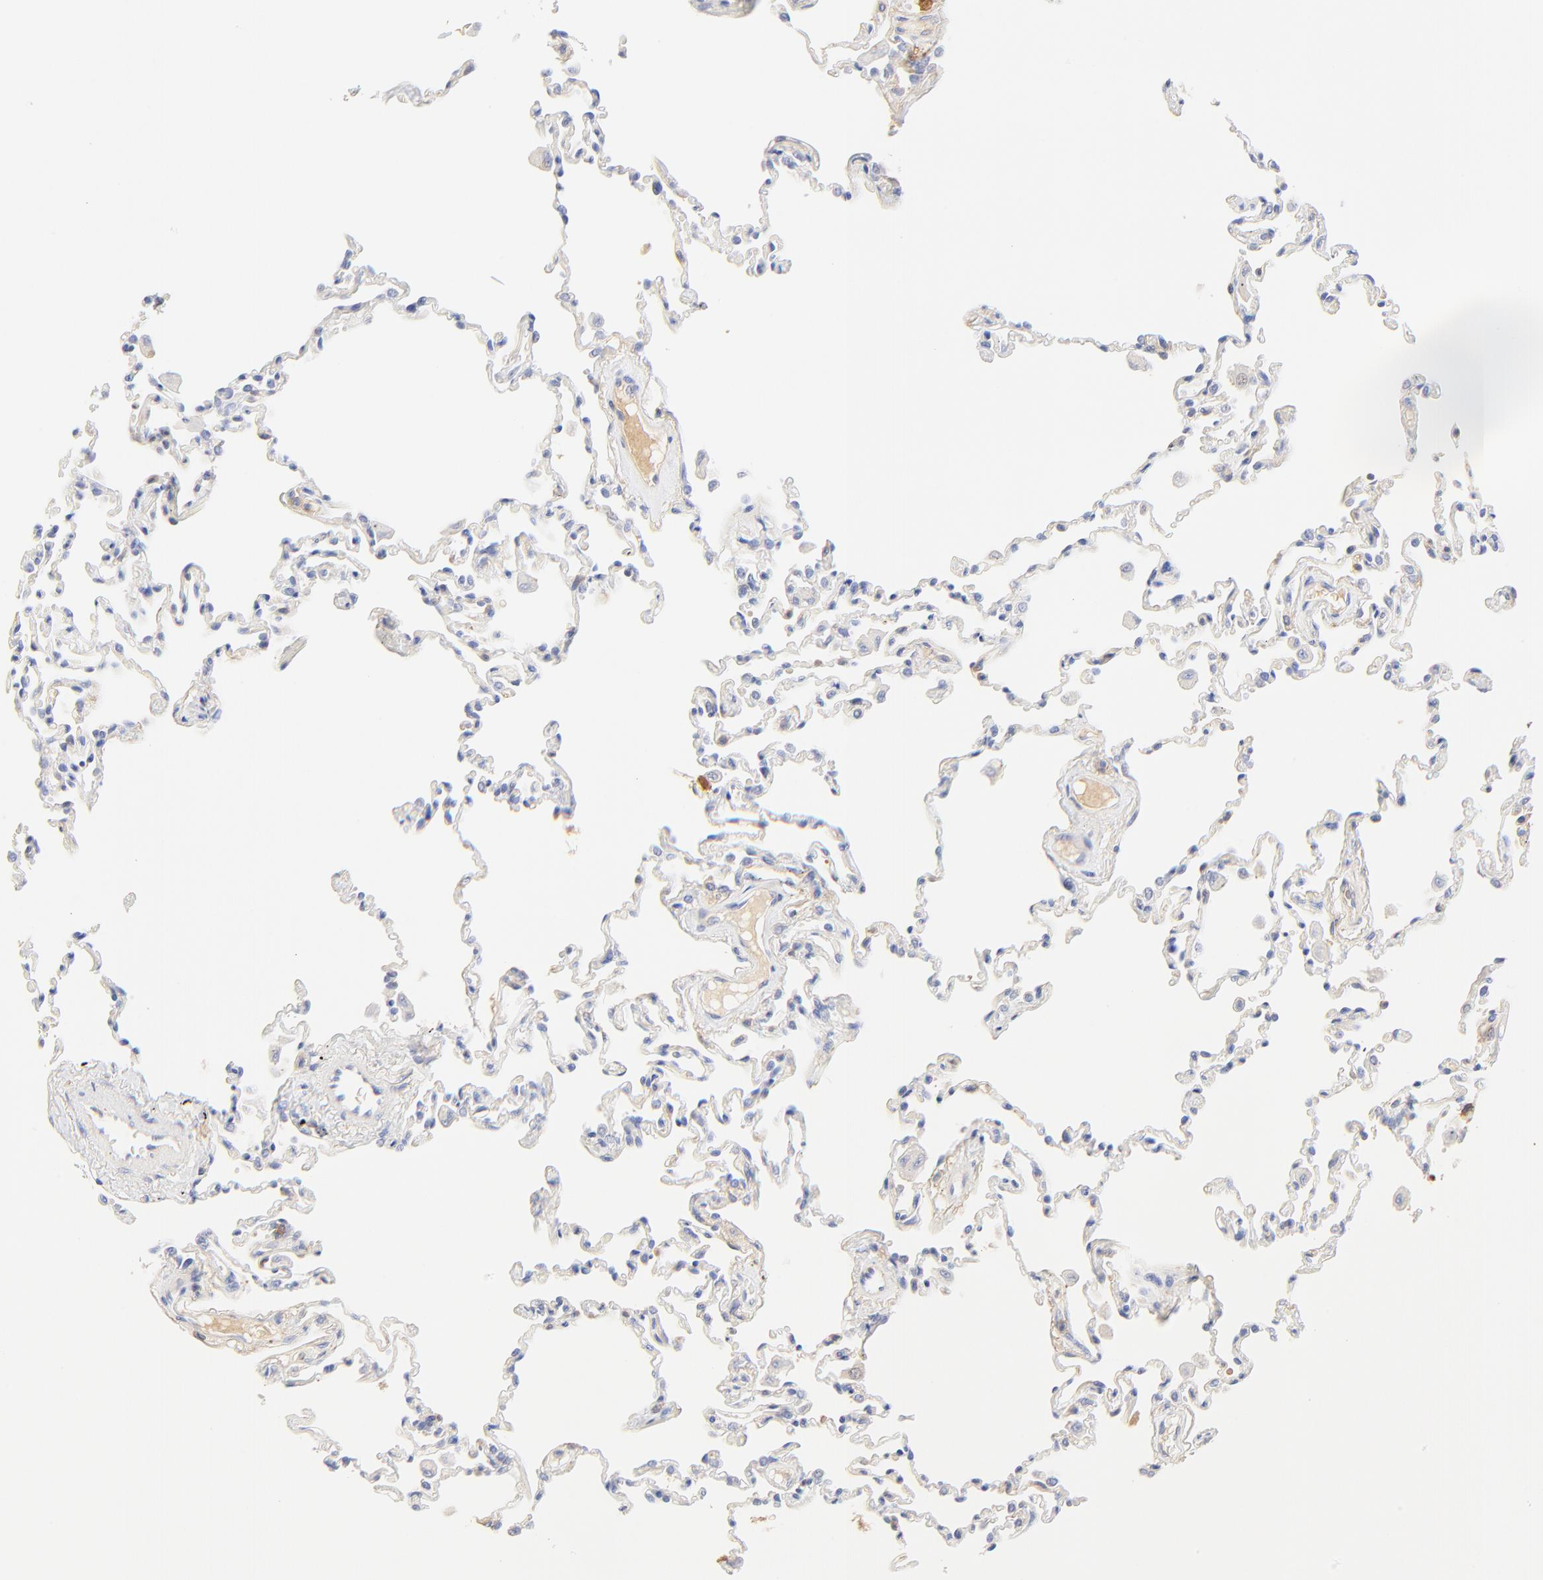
{"staining": {"intensity": "negative", "quantity": "none", "location": "none"}, "tissue": "lung", "cell_type": "Alveolar cells", "image_type": "normal", "snomed": [{"axis": "morphology", "description": "Normal tissue, NOS"}, {"axis": "topography", "description": "Lung"}], "caption": "This is an IHC image of normal lung. There is no positivity in alveolar cells.", "gene": "MDGA2", "patient": {"sex": "male", "age": 59}}